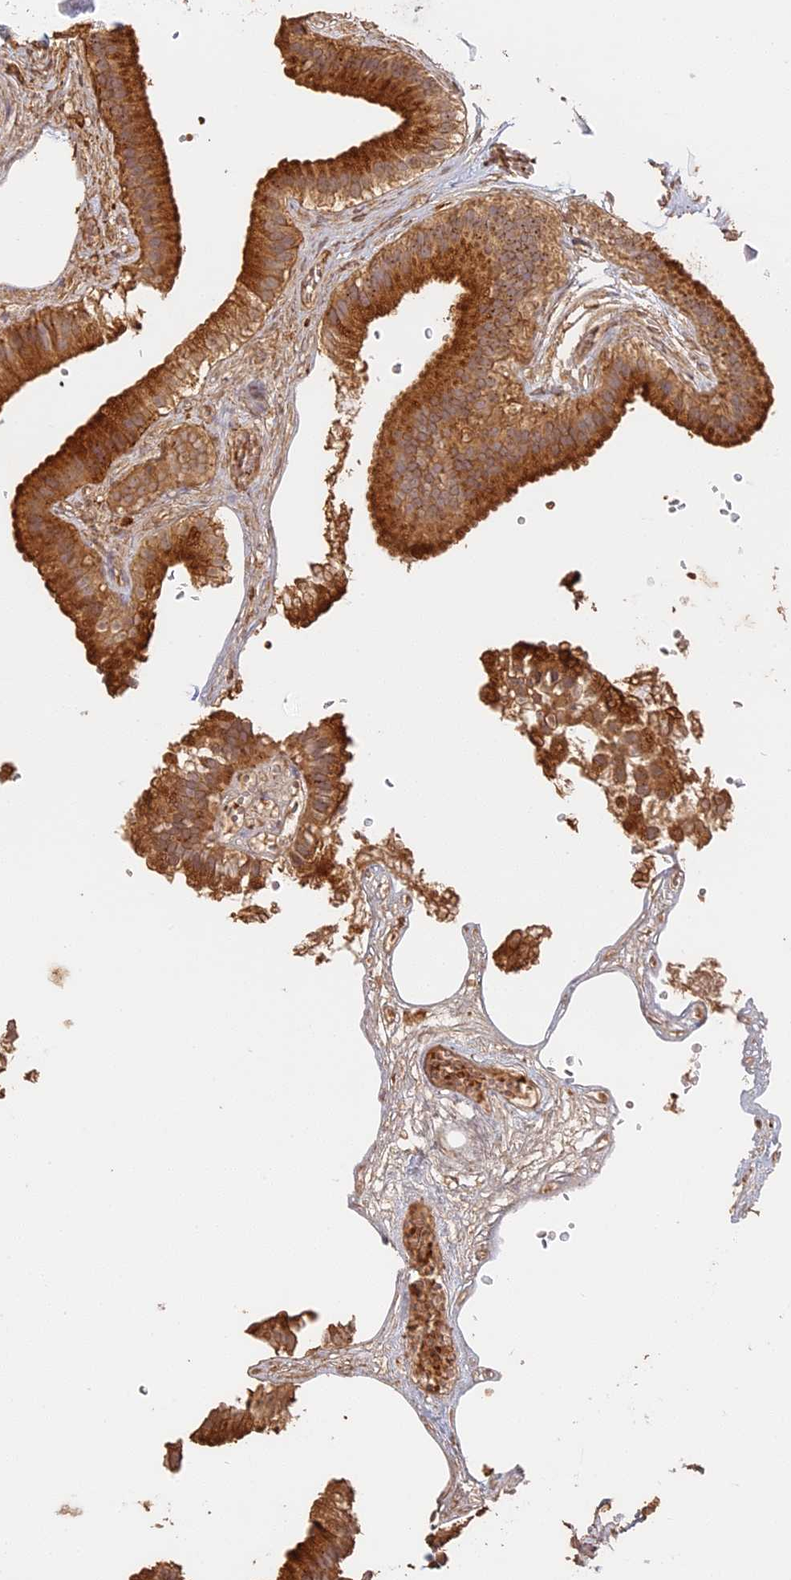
{"staining": {"intensity": "strong", "quantity": ">75%", "location": "cytoplasmic/membranous"}, "tissue": "gallbladder", "cell_type": "Glandular cells", "image_type": "normal", "snomed": [{"axis": "morphology", "description": "Normal tissue, NOS"}, {"axis": "topography", "description": "Gallbladder"}], "caption": "Protein analysis of benign gallbladder displays strong cytoplasmic/membranous positivity in approximately >75% of glandular cells. Using DAB (3,3'-diaminobenzidine) (brown) and hematoxylin (blue) stains, captured at high magnification using brightfield microscopy.", "gene": "STX16", "patient": {"sex": "female", "age": 54}}